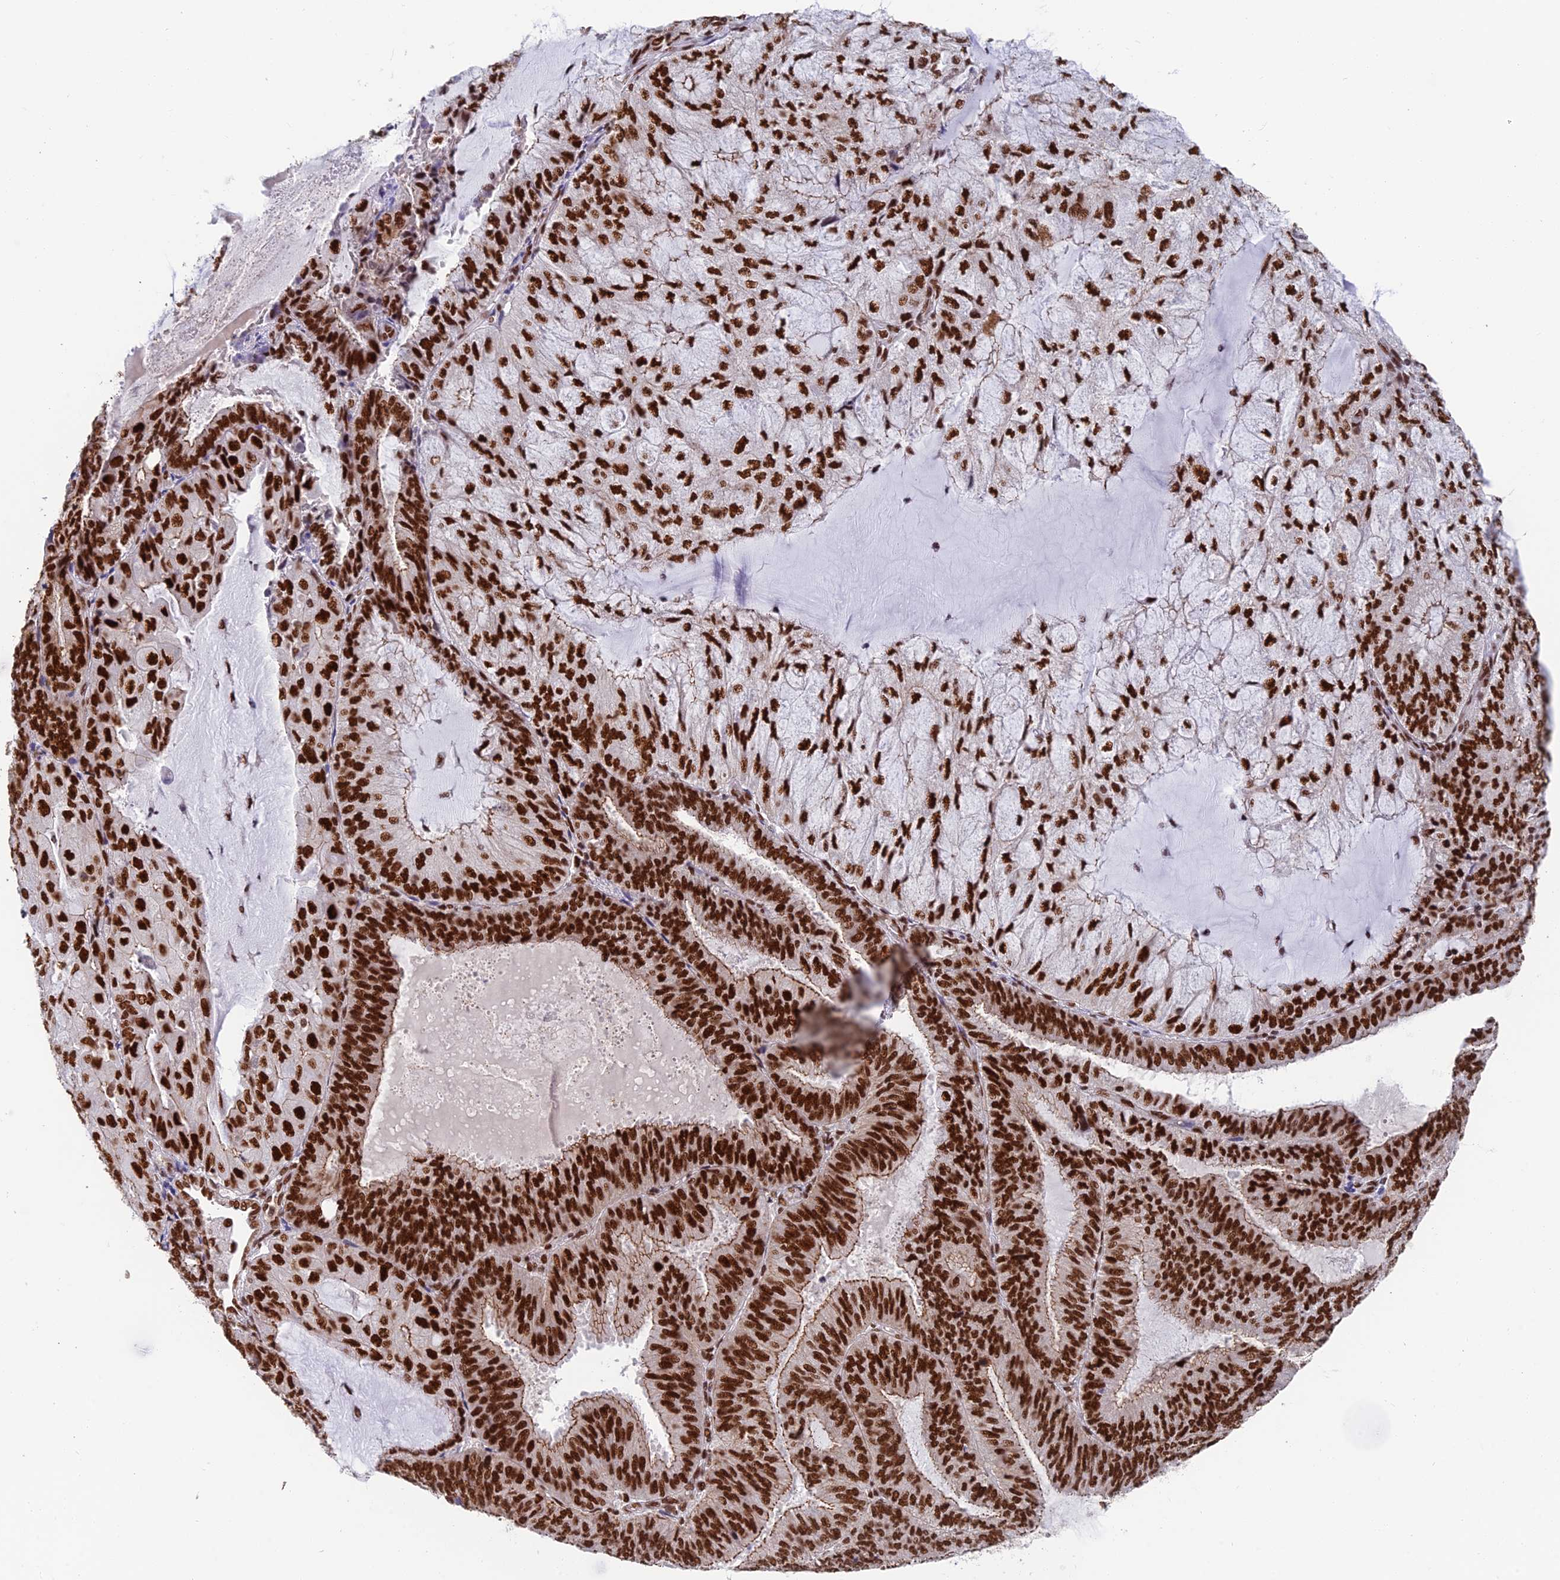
{"staining": {"intensity": "strong", "quantity": ">75%", "location": "nuclear"}, "tissue": "endometrial cancer", "cell_type": "Tumor cells", "image_type": "cancer", "snomed": [{"axis": "morphology", "description": "Adenocarcinoma, NOS"}, {"axis": "topography", "description": "Endometrium"}], "caption": "Immunohistochemical staining of endometrial cancer (adenocarcinoma) shows strong nuclear protein staining in approximately >75% of tumor cells.", "gene": "EEF1AKMT3", "patient": {"sex": "female", "age": 81}}